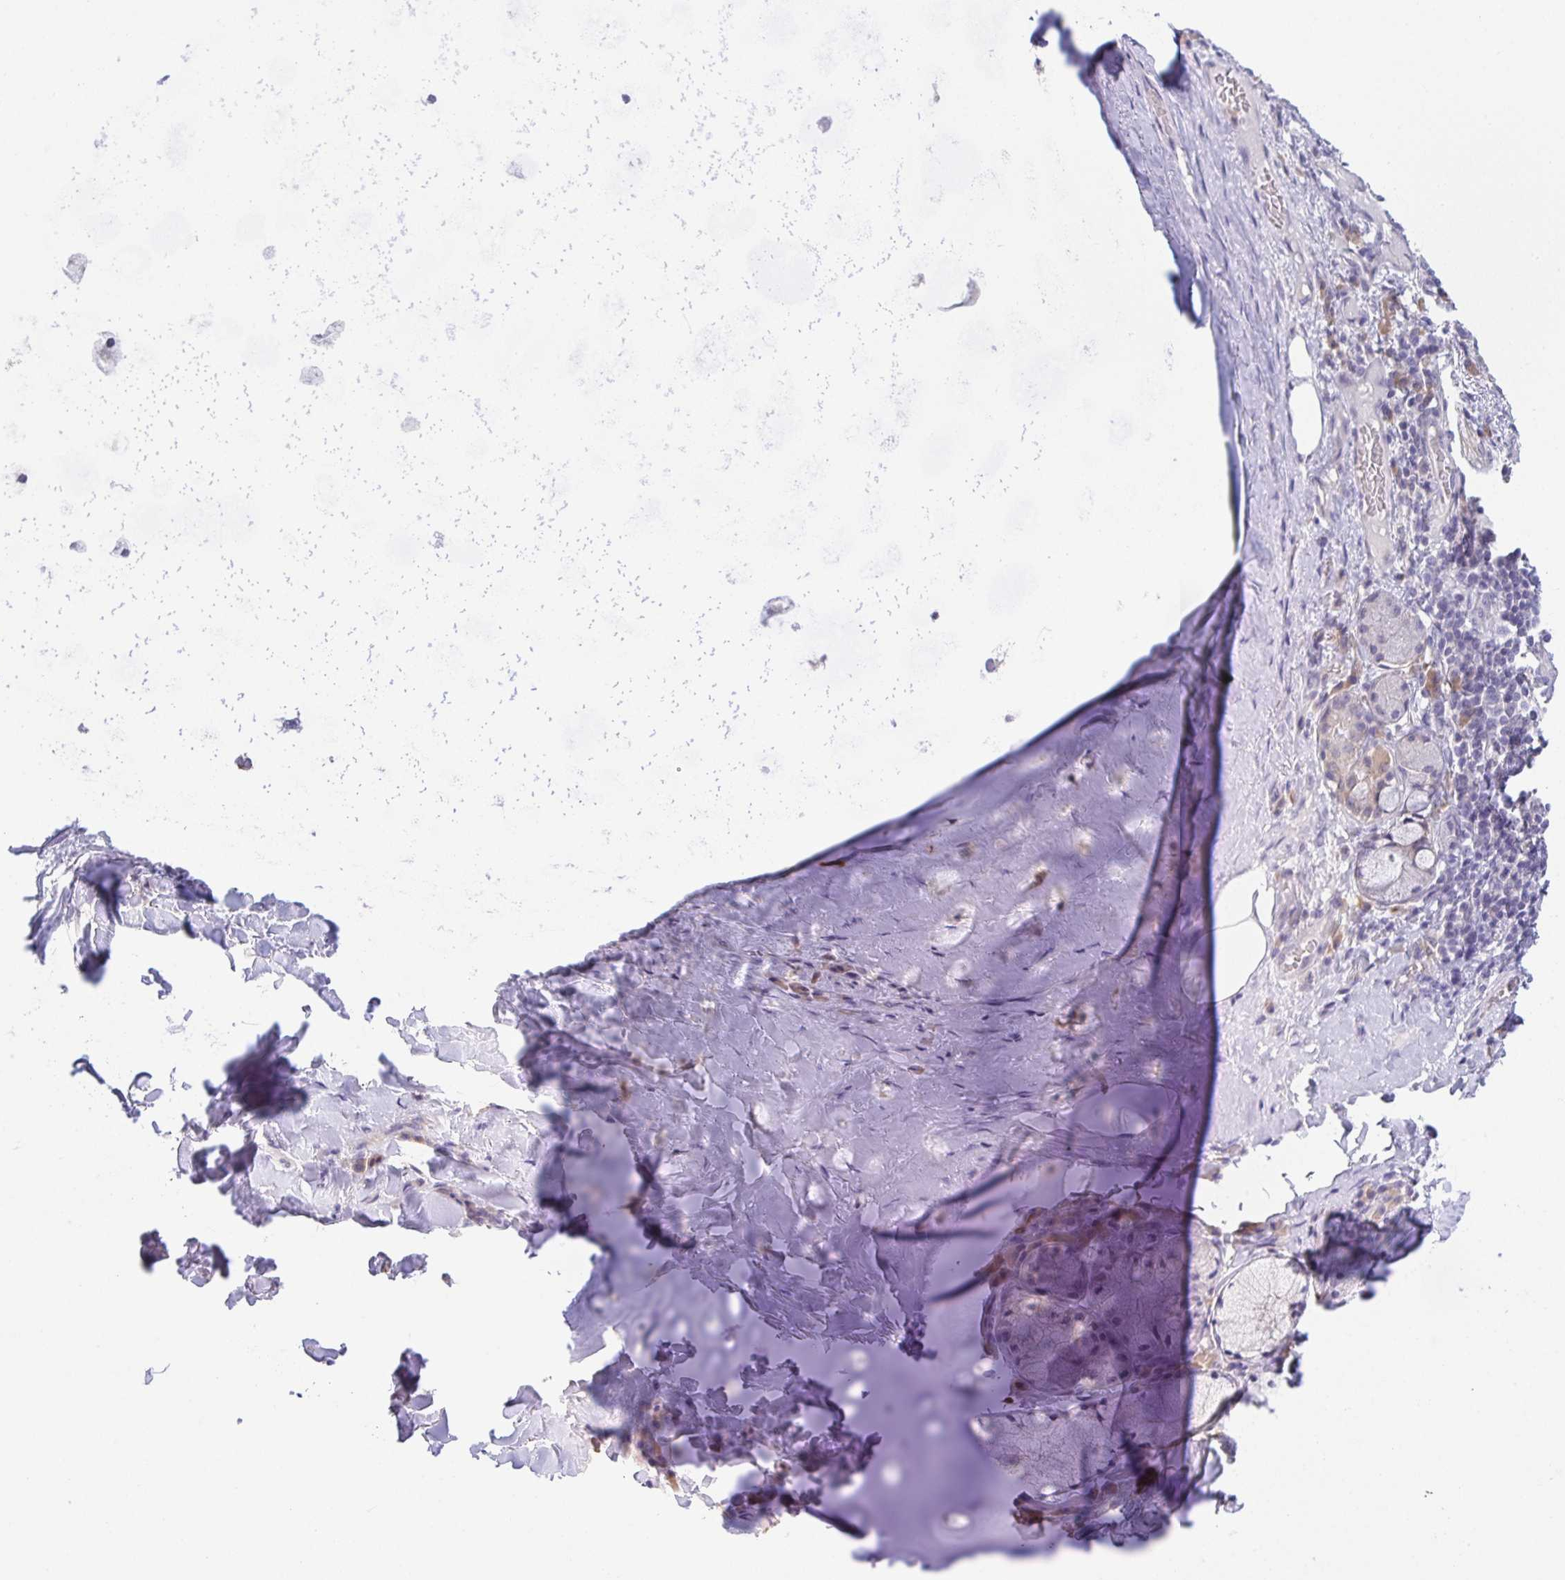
{"staining": {"intensity": "negative", "quantity": "none", "location": "none"}, "tissue": "adipose tissue", "cell_type": "Adipocytes", "image_type": "normal", "snomed": [{"axis": "morphology", "description": "Normal tissue, NOS"}, {"axis": "topography", "description": "Cartilage tissue"}, {"axis": "topography", "description": "Bronchus"}], "caption": "Protein analysis of normal adipose tissue displays no significant staining in adipocytes.", "gene": "BCL2L1", "patient": {"sex": "male", "age": 56}}